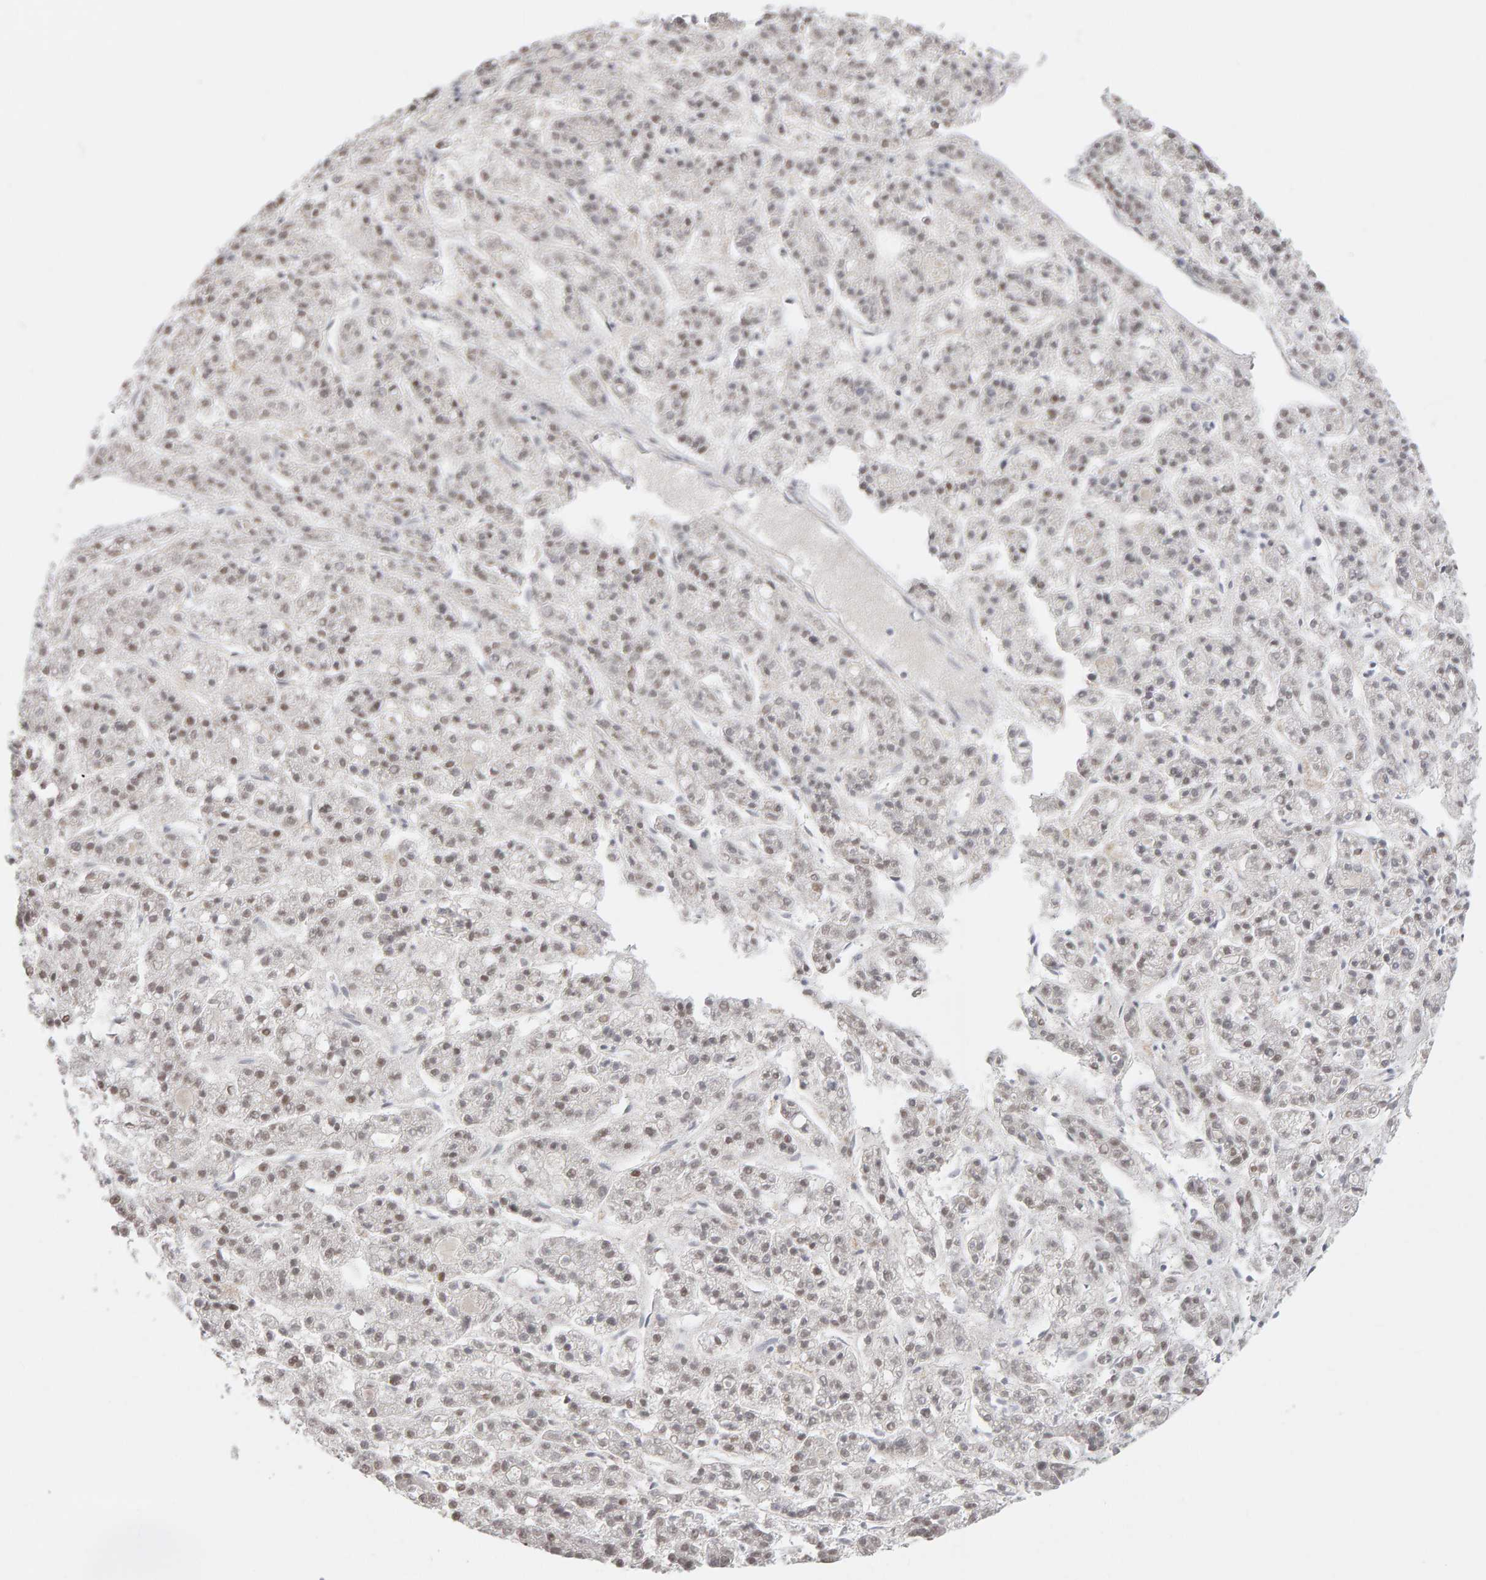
{"staining": {"intensity": "weak", "quantity": ">75%", "location": "nuclear"}, "tissue": "liver cancer", "cell_type": "Tumor cells", "image_type": "cancer", "snomed": [{"axis": "morphology", "description": "Carcinoma, Hepatocellular, NOS"}, {"axis": "topography", "description": "Liver"}], "caption": "The image displays staining of liver hepatocellular carcinoma, revealing weak nuclear protein expression (brown color) within tumor cells. (DAB IHC with brightfield microscopy, high magnification).", "gene": "HNF4A", "patient": {"sex": "male", "age": 70}}